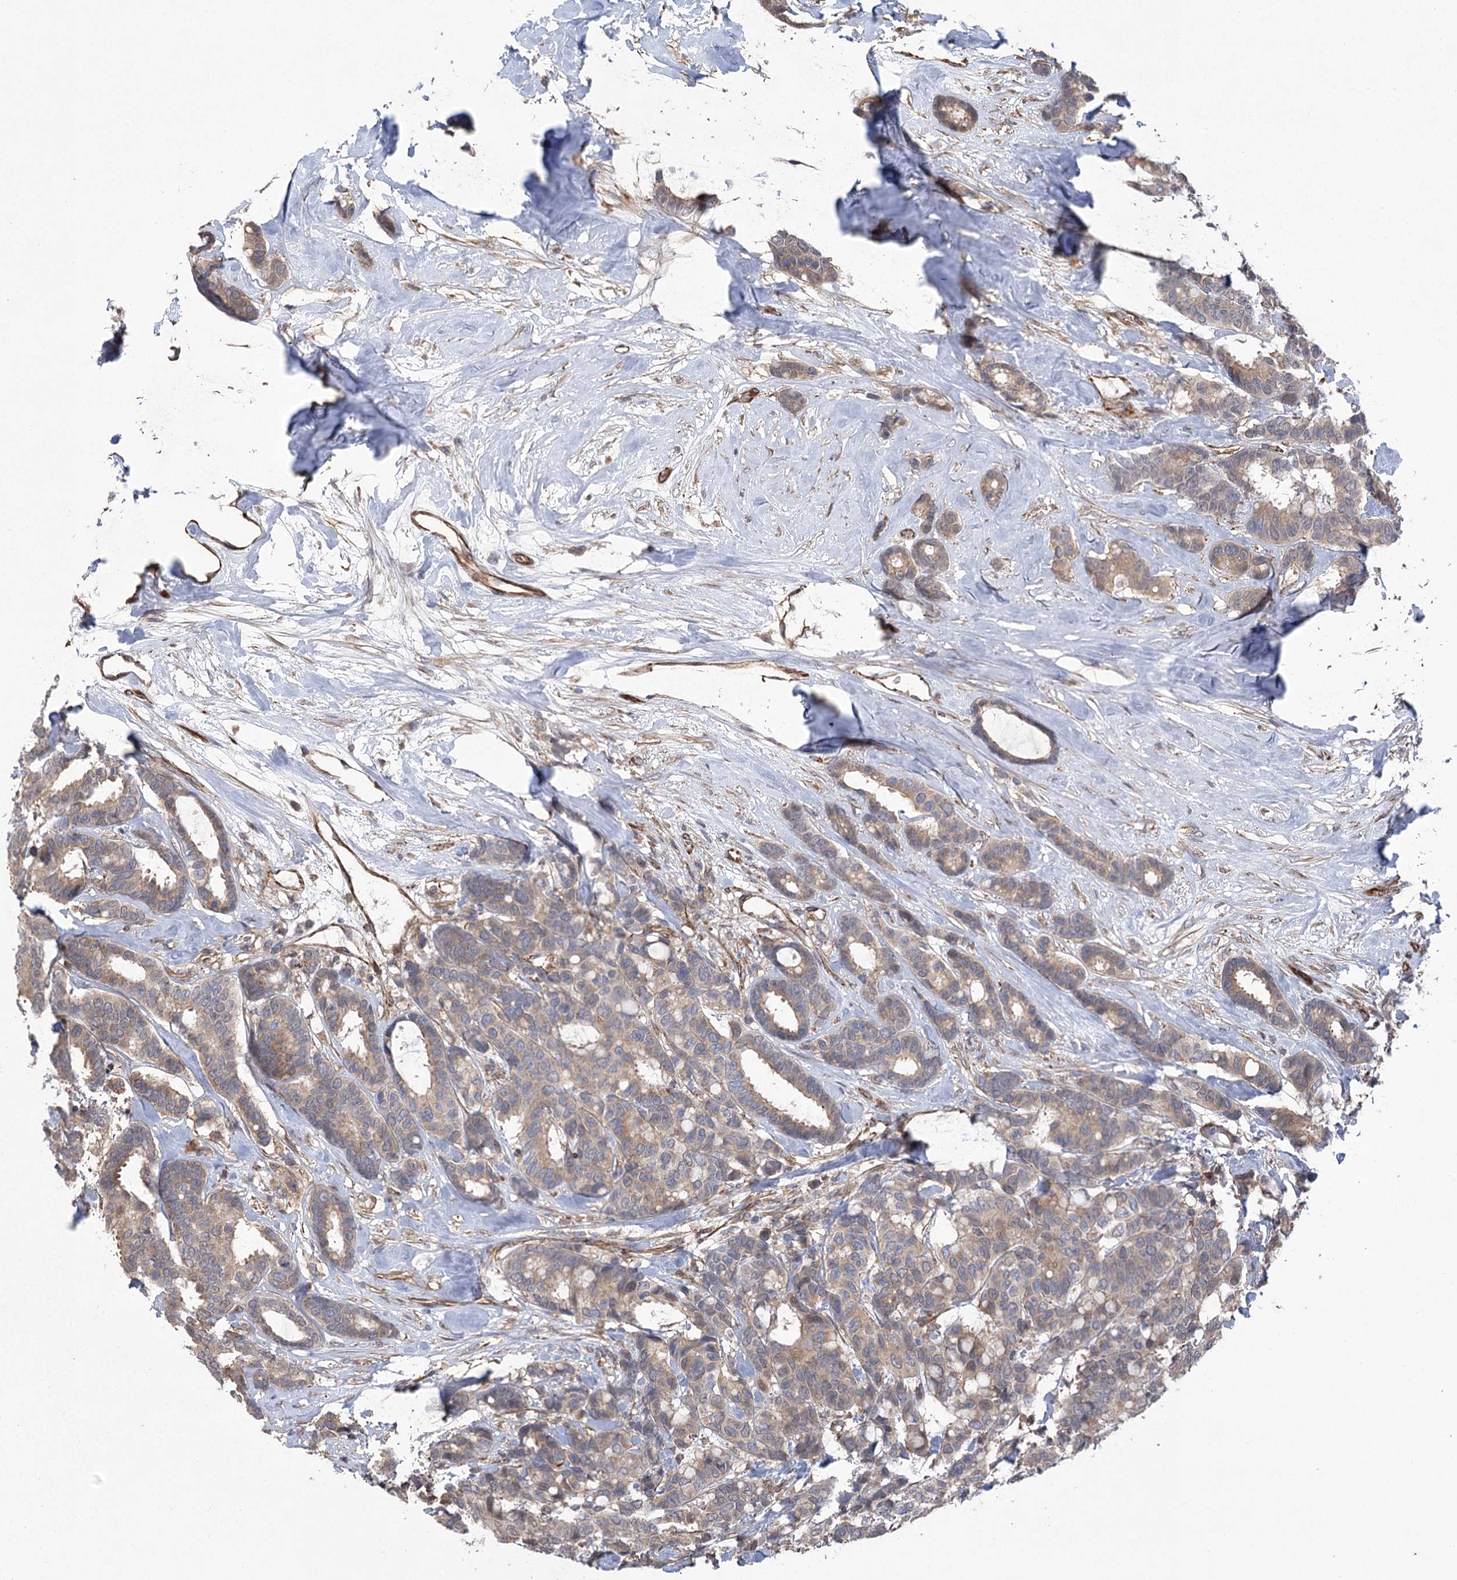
{"staining": {"intensity": "weak", "quantity": ">75%", "location": "cytoplasmic/membranous"}, "tissue": "breast cancer", "cell_type": "Tumor cells", "image_type": "cancer", "snomed": [{"axis": "morphology", "description": "Duct carcinoma"}, {"axis": "topography", "description": "Breast"}], "caption": "A photomicrograph showing weak cytoplasmic/membranous expression in about >75% of tumor cells in breast cancer (infiltrating ductal carcinoma), as visualized by brown immunohistochemical staining.", "gene": "RWDD4", "patient": {"sex": "female", "age": 87}}